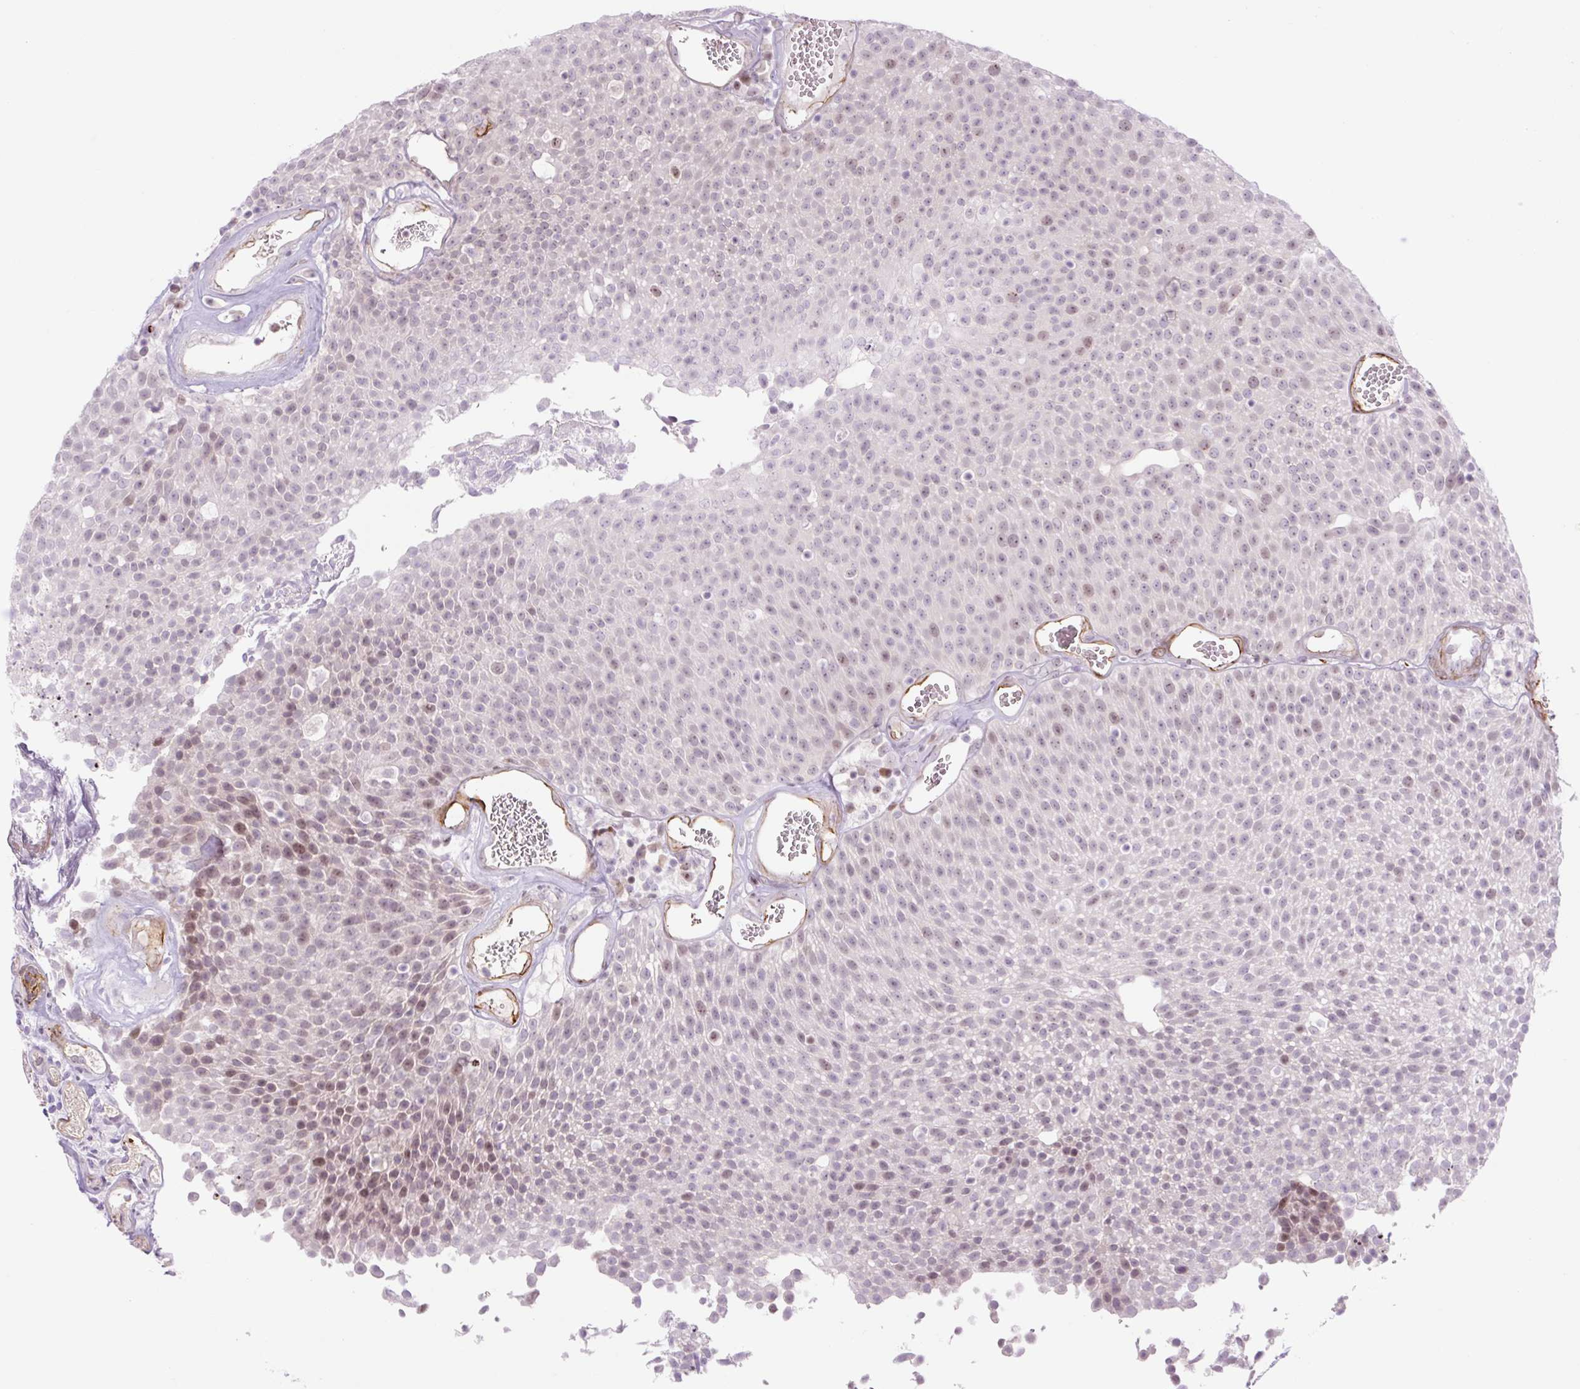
{"staining": {"intensity": "moderate", "quantity": "25%-75%", "location": "nuclear"}, "tissue": "urothelial cancer", "cell_type": "Tumor cells", "image_type": "cancer", "snomed": [{"axis": "morphology", "description": "Urothelial carcinoma, Low grade"}, {"axis": "topography", "description": "Urinary bladder"}], "caption": "Tumor cells exhibit medium levels of moderate nuclear positivity in approximately 25%-75% of cells in human urothelial carcinoma (low-grade).", "gene": "ZNF417", "patient": {"sex": "female", "age": 79}}